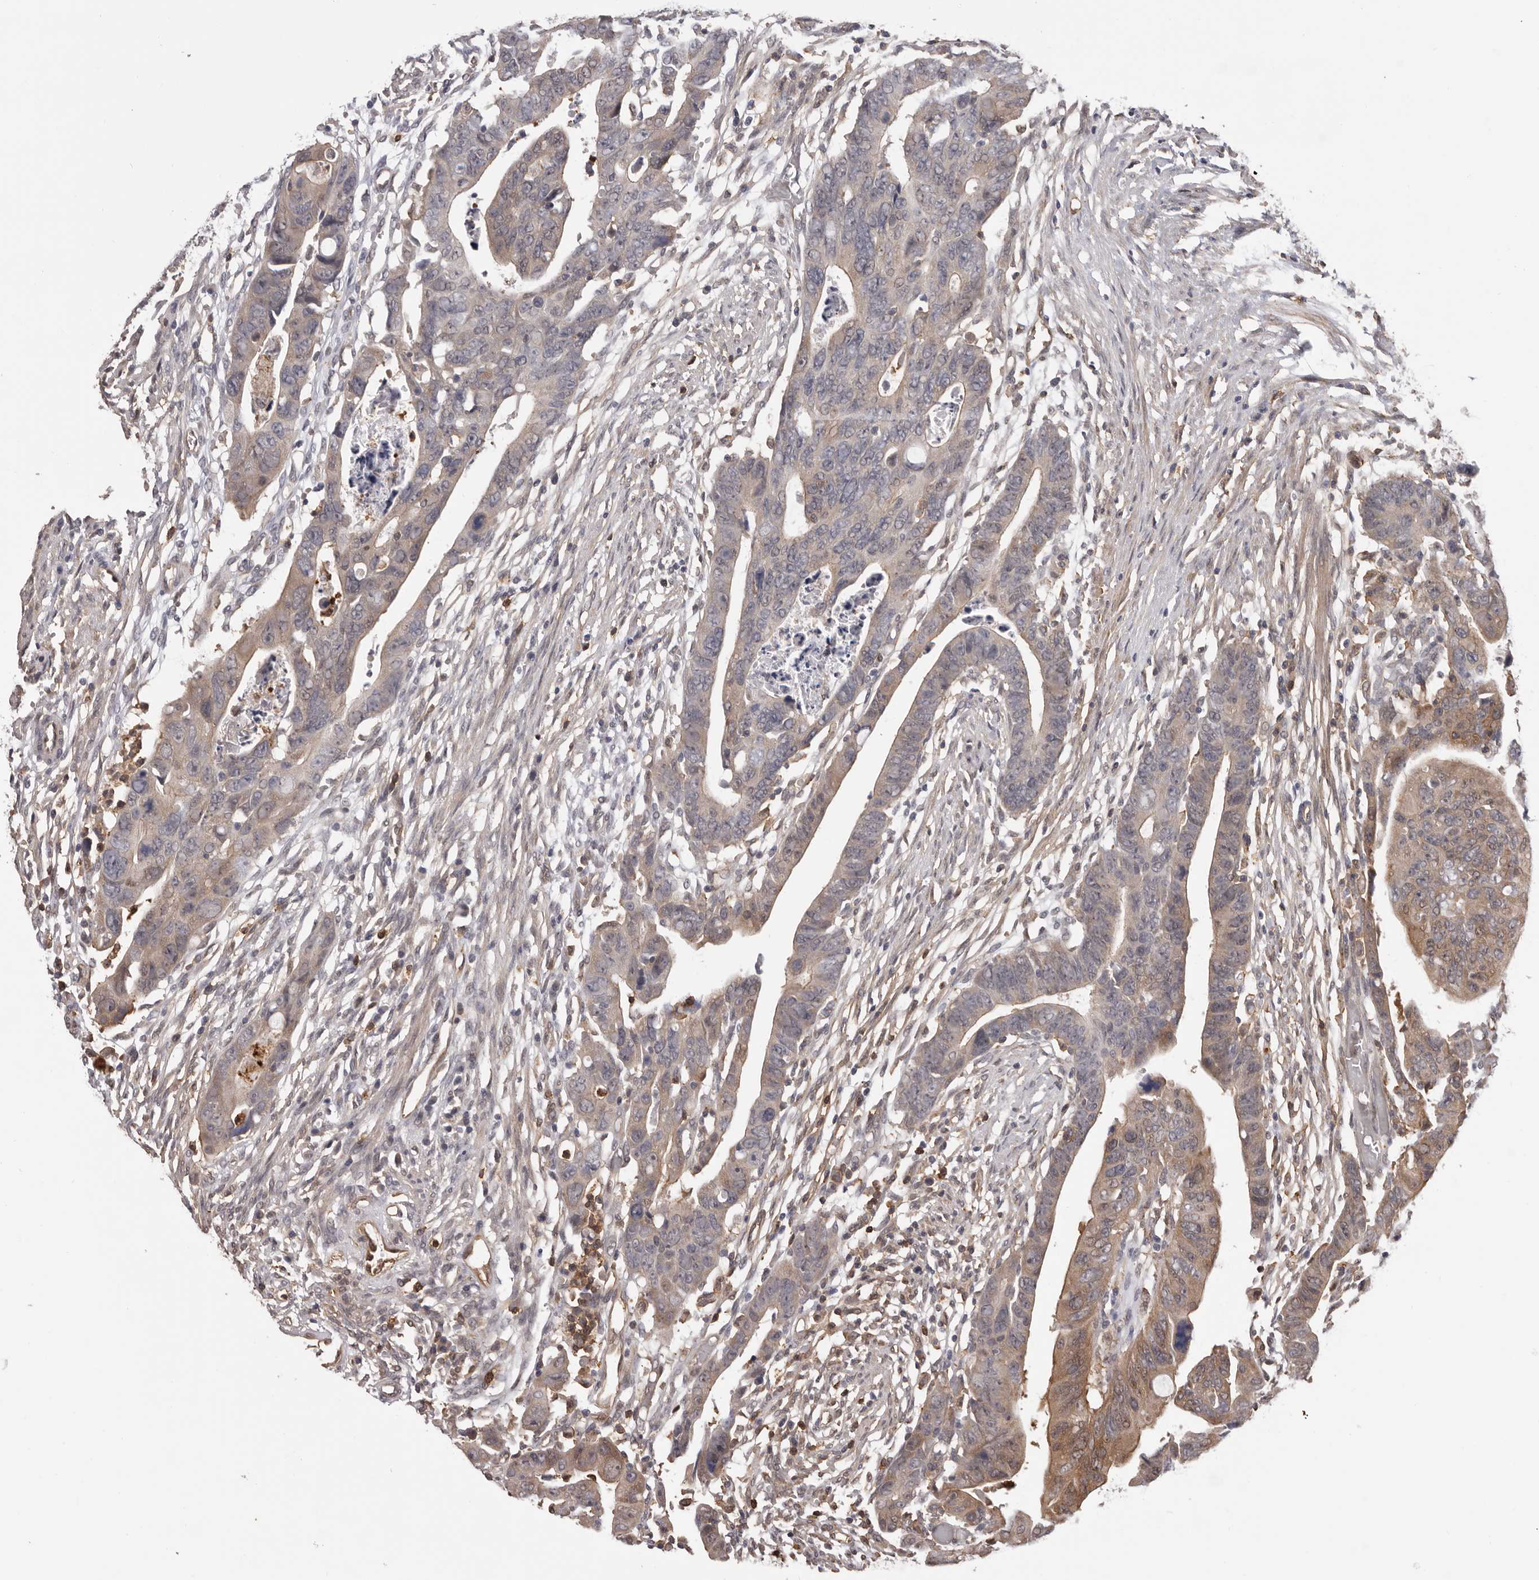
{"staining": {"intensity": "weak", "quantity": "25%-75%", "location": "cytoplasmic/membranous"}, "tissue": "colorectal cancer", "cell_type": "Tumor cells", "image_type": "cancer", "snomed": [{"axis": "morphology", "description": "Adenocarcinoma, NOS"}, {"axis": "topography", "description": "Rectum"}], "caption": "IHC of human colorectal cancer (adenocarcinoma) reveals low levels of weak cytoplasmic/membranous expression in approximately 25%-75% of tumor cells.", "gene": "PRR12", "patient": {"sex": "female", "age": 65}}